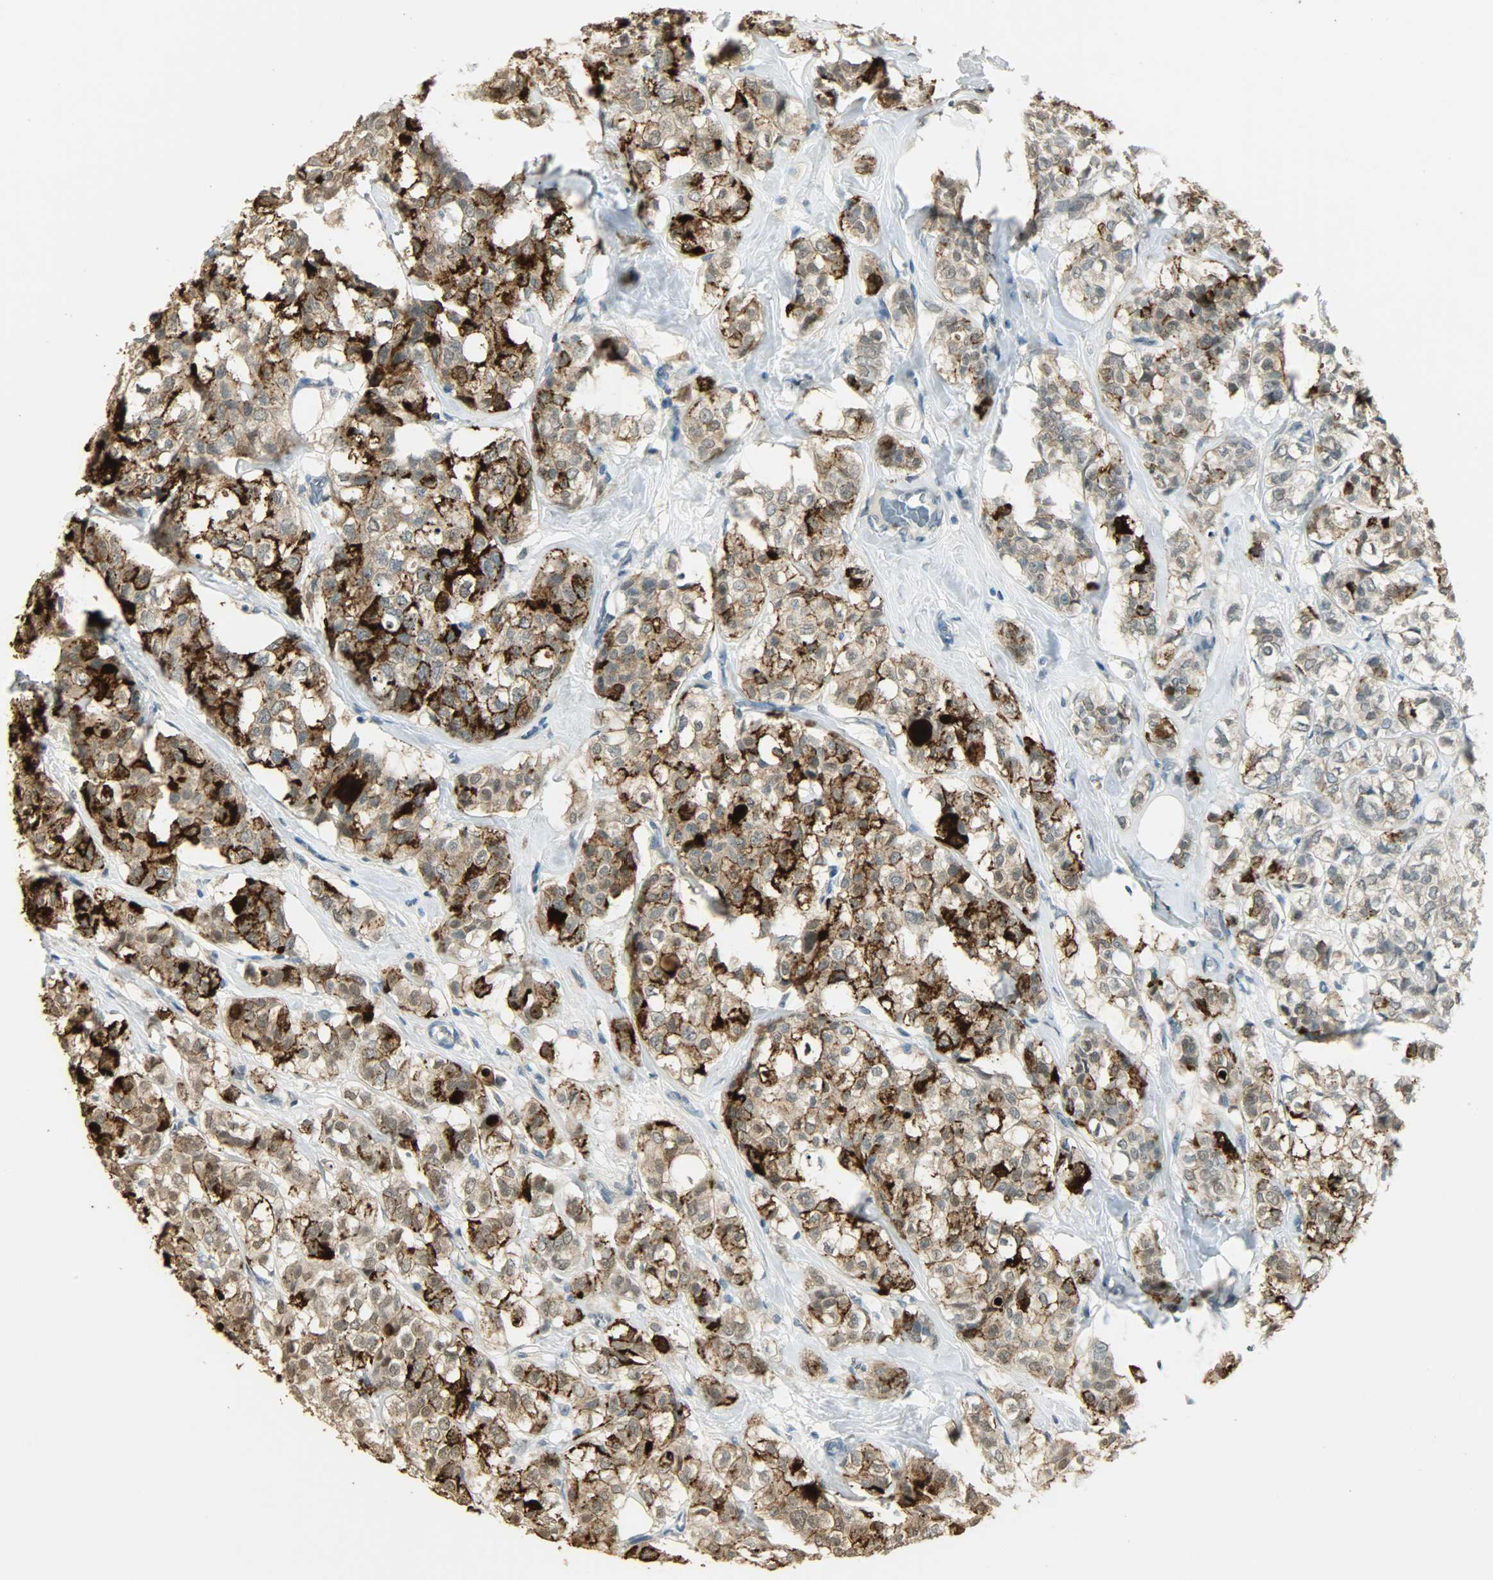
{"staining": {"intensity": "strong", "quantity": "25%-75%", "location": "cytoplasmic/membranous"}, "tissue": "breast cancer", "cell_type": "Tumor cells", "image_type": "cancer", "snomed": [{"axis": "morphology", "description": "Lobular carcinoma"}, {"axis": "topography", "description": "Breast"}], "caption": "Protein analysis of breast cancer tissue displays strong cytoplasmic/membranous staining in approximately 25%-75% of tumor cells. (Stains: DAB in brown, nuclei in blue, Microscopy: brightfield microscopy at high magnification).", "gene": "PRMT5", "patient": {"sex": "female", "age": 60}}